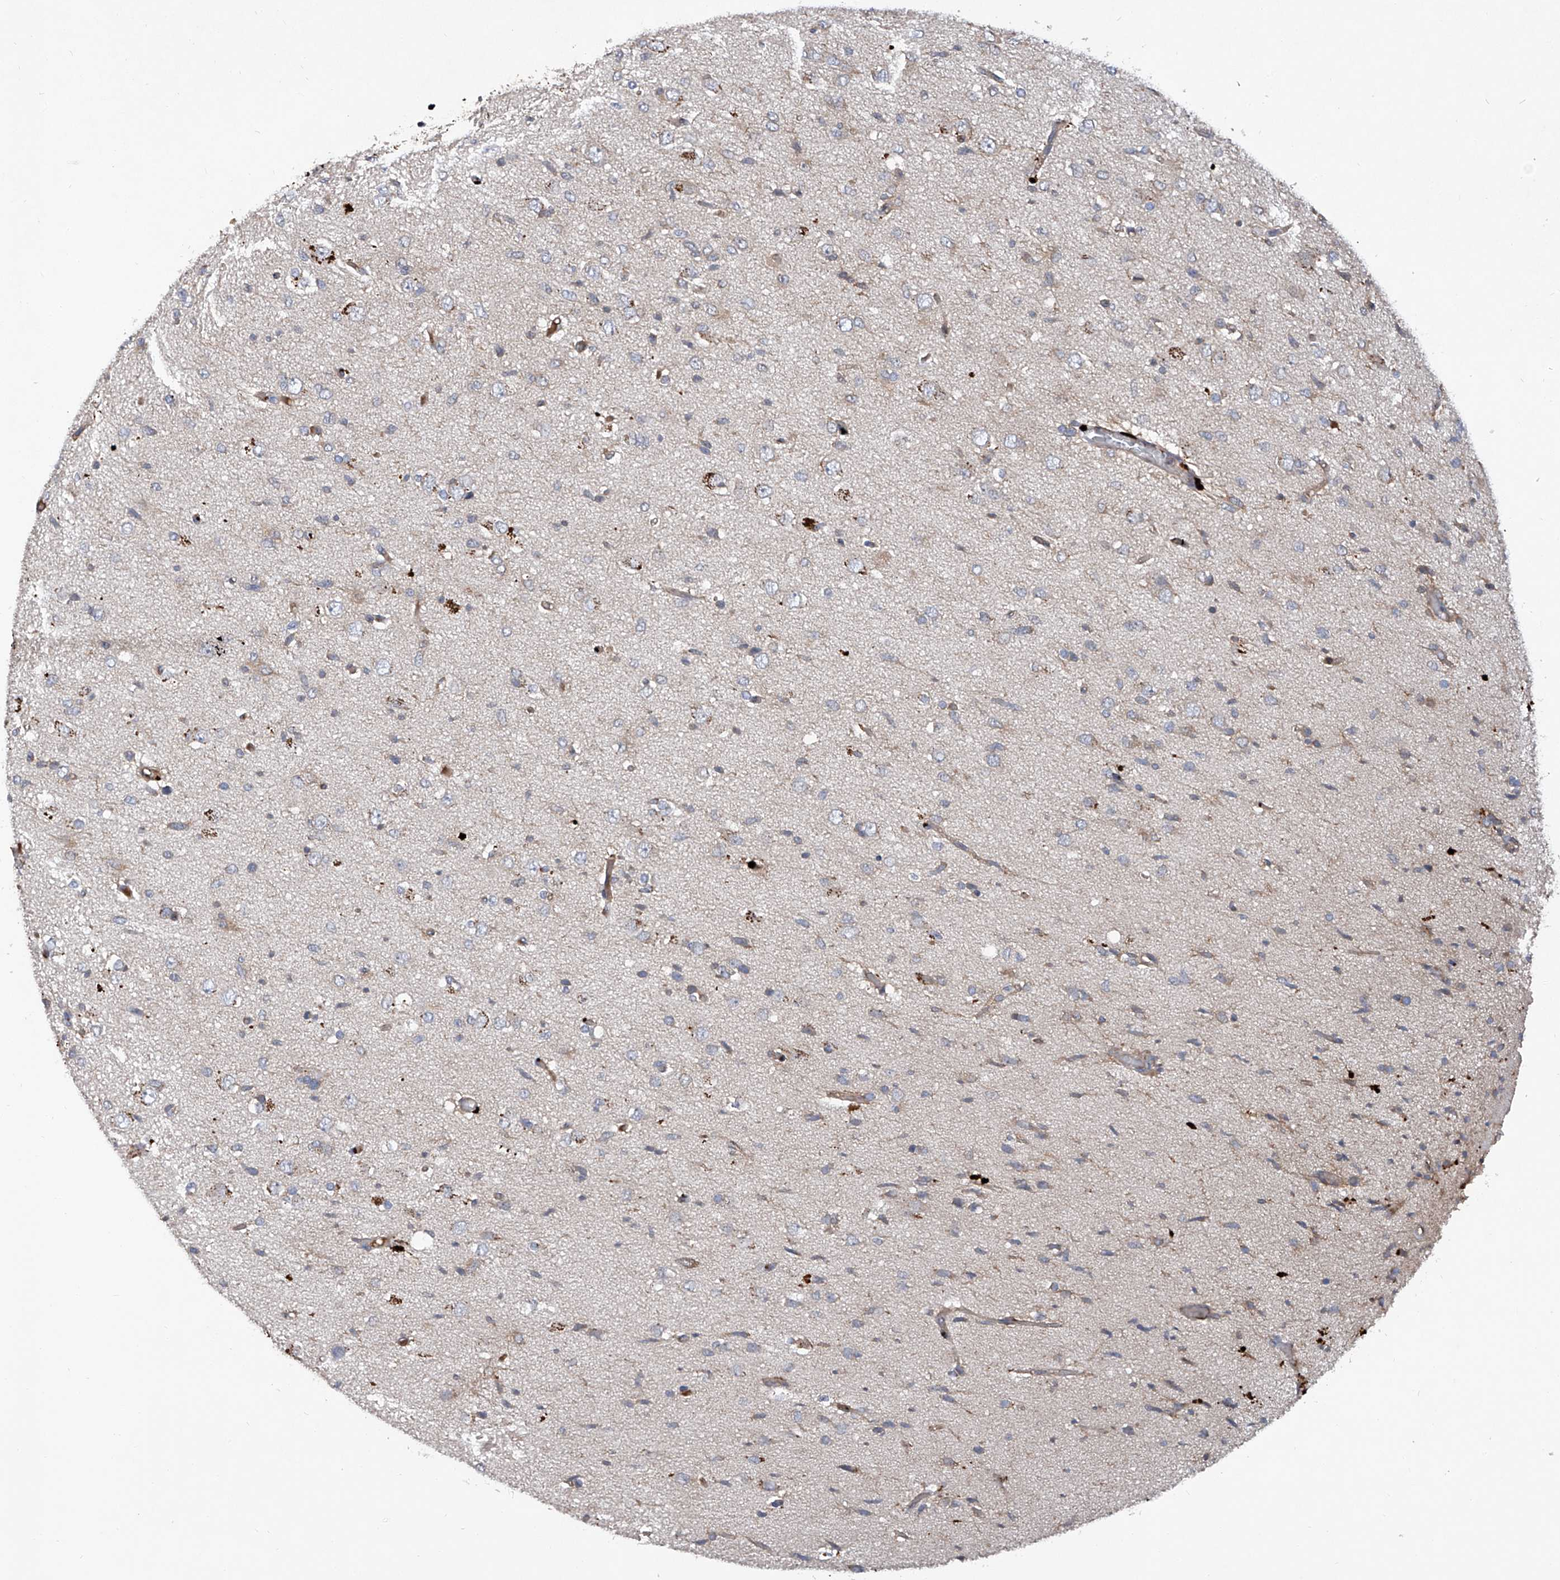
{"staining": {"intensity": "negative", "quantity": "none", "location": "none"}, "tissue": "glioma", "cell_type": "Tumor cells", "image_type": "cancer", "snomed": [{"axis": "morphology", "description": "Glioma, malignant, High grade"}, {"axis": "topography", "description": "Brain"}], "caption": "Immunohistochemistry (IHC) histopathology image of neoplastic tissue: human high-grade glioma (malignant) stained with DAB (3,3'-diaminobenzidine) demonstrates no significant protein expression in tumor cells. Brightfield microscopy of IHC stained with DAB (3,3'-diaminobenzidine) (brown) and hematoxylin (blue), captured at high magnification.", "gene": "ASCC3", "patient": {"sex": "female", "age": 59}}